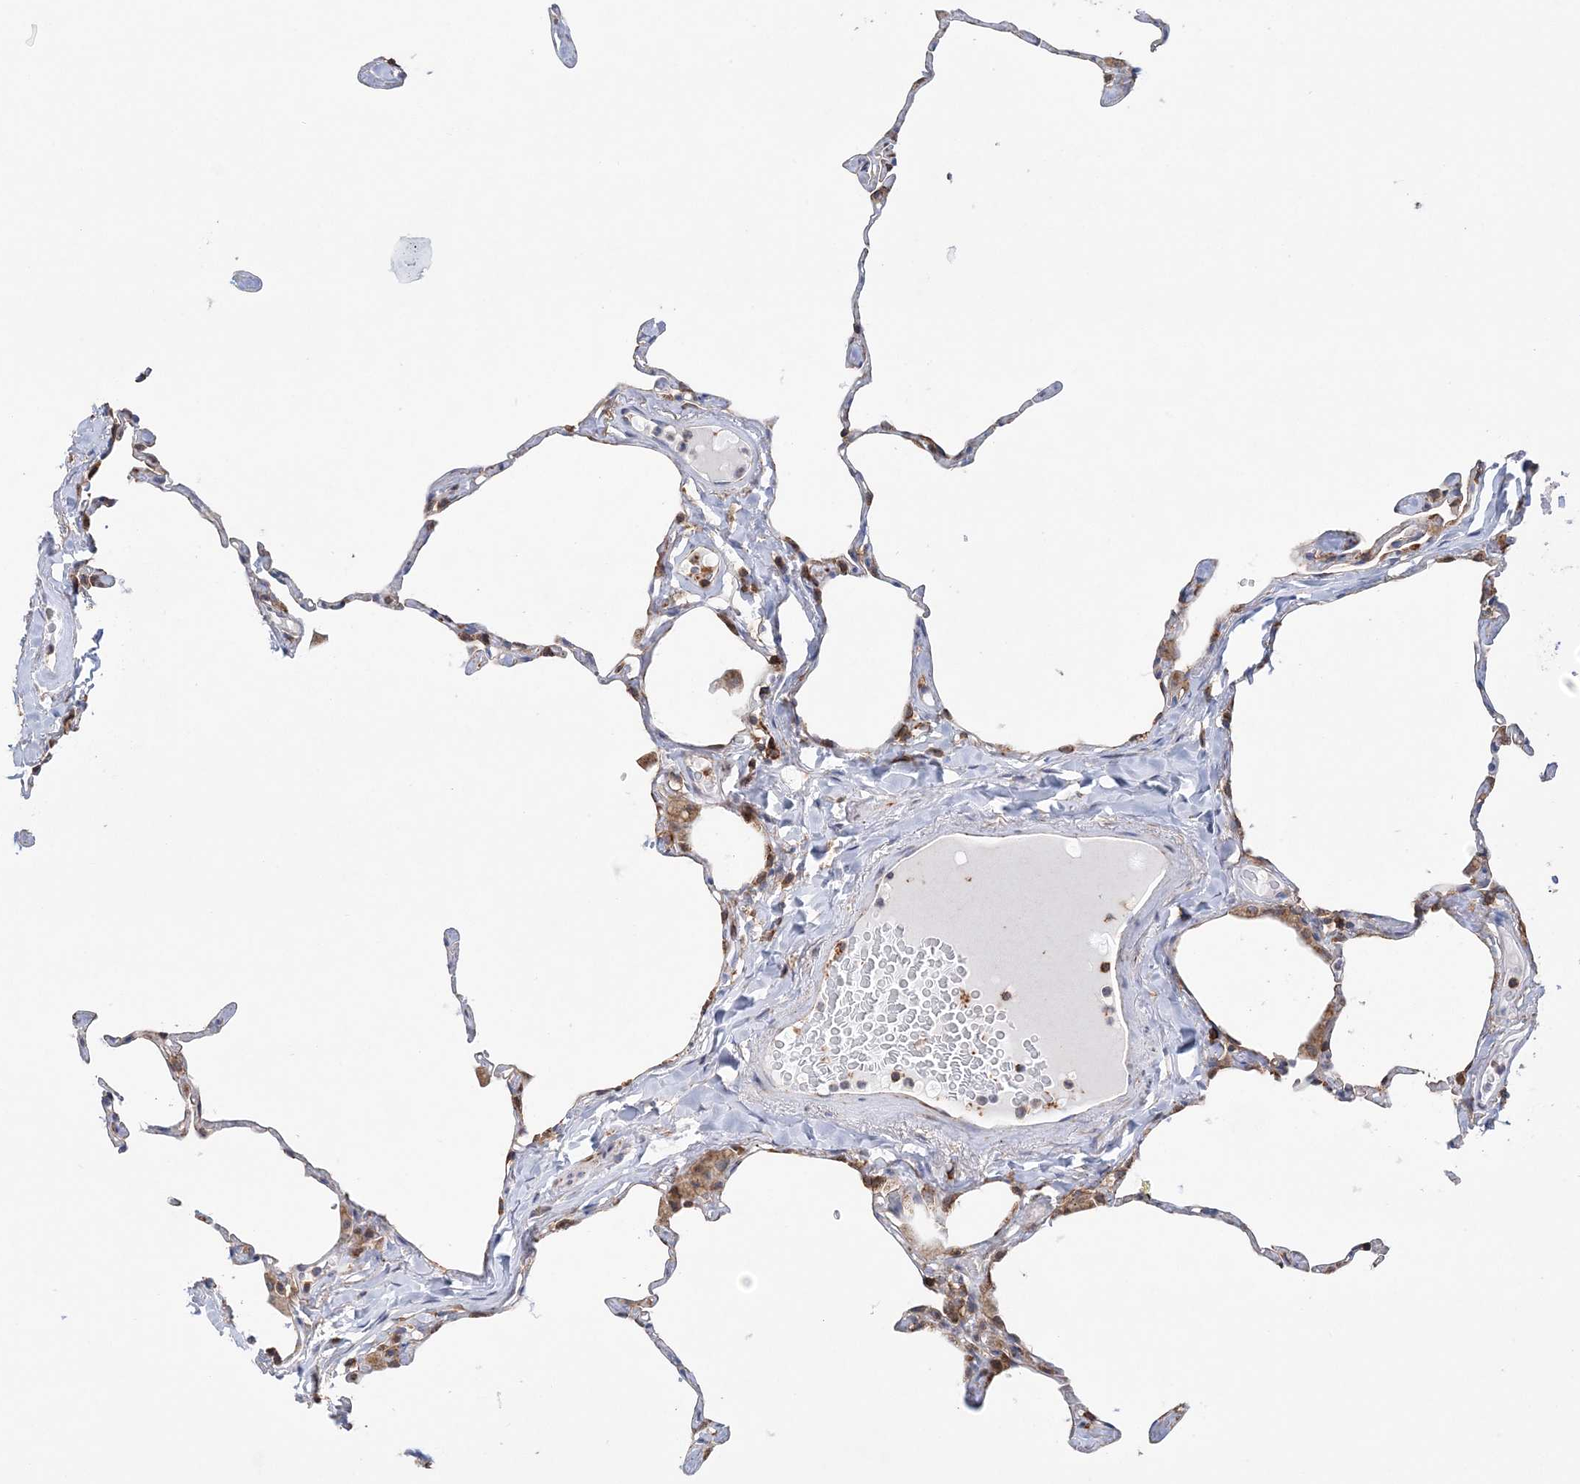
{"staining": {"intensity": "weak", "quantity": "25%-75%", "location": "cytoplasmic/membranous"}, "tissue": "lung", "cell_type": "Alveolar cells", "image_type": "normal", "snomed": [{"axis": "morphology", "description": "Normal tissue, NOS"}, {"axis": "topography", "description": "Lung"}], "caption": "Benign lung reveals weak cytoplasmic/membranous expression in approximately 25%-75% of alveolar cells, visualized by immunohistochemistry. The staining was performed using DAB (3,3'-diaminobenzidine), with brown indicating positive protein expression. Nuclei are stained blue with hematoxylin.", "gene": "TTC32", "patient": {"sex": "male", "age": 65}}